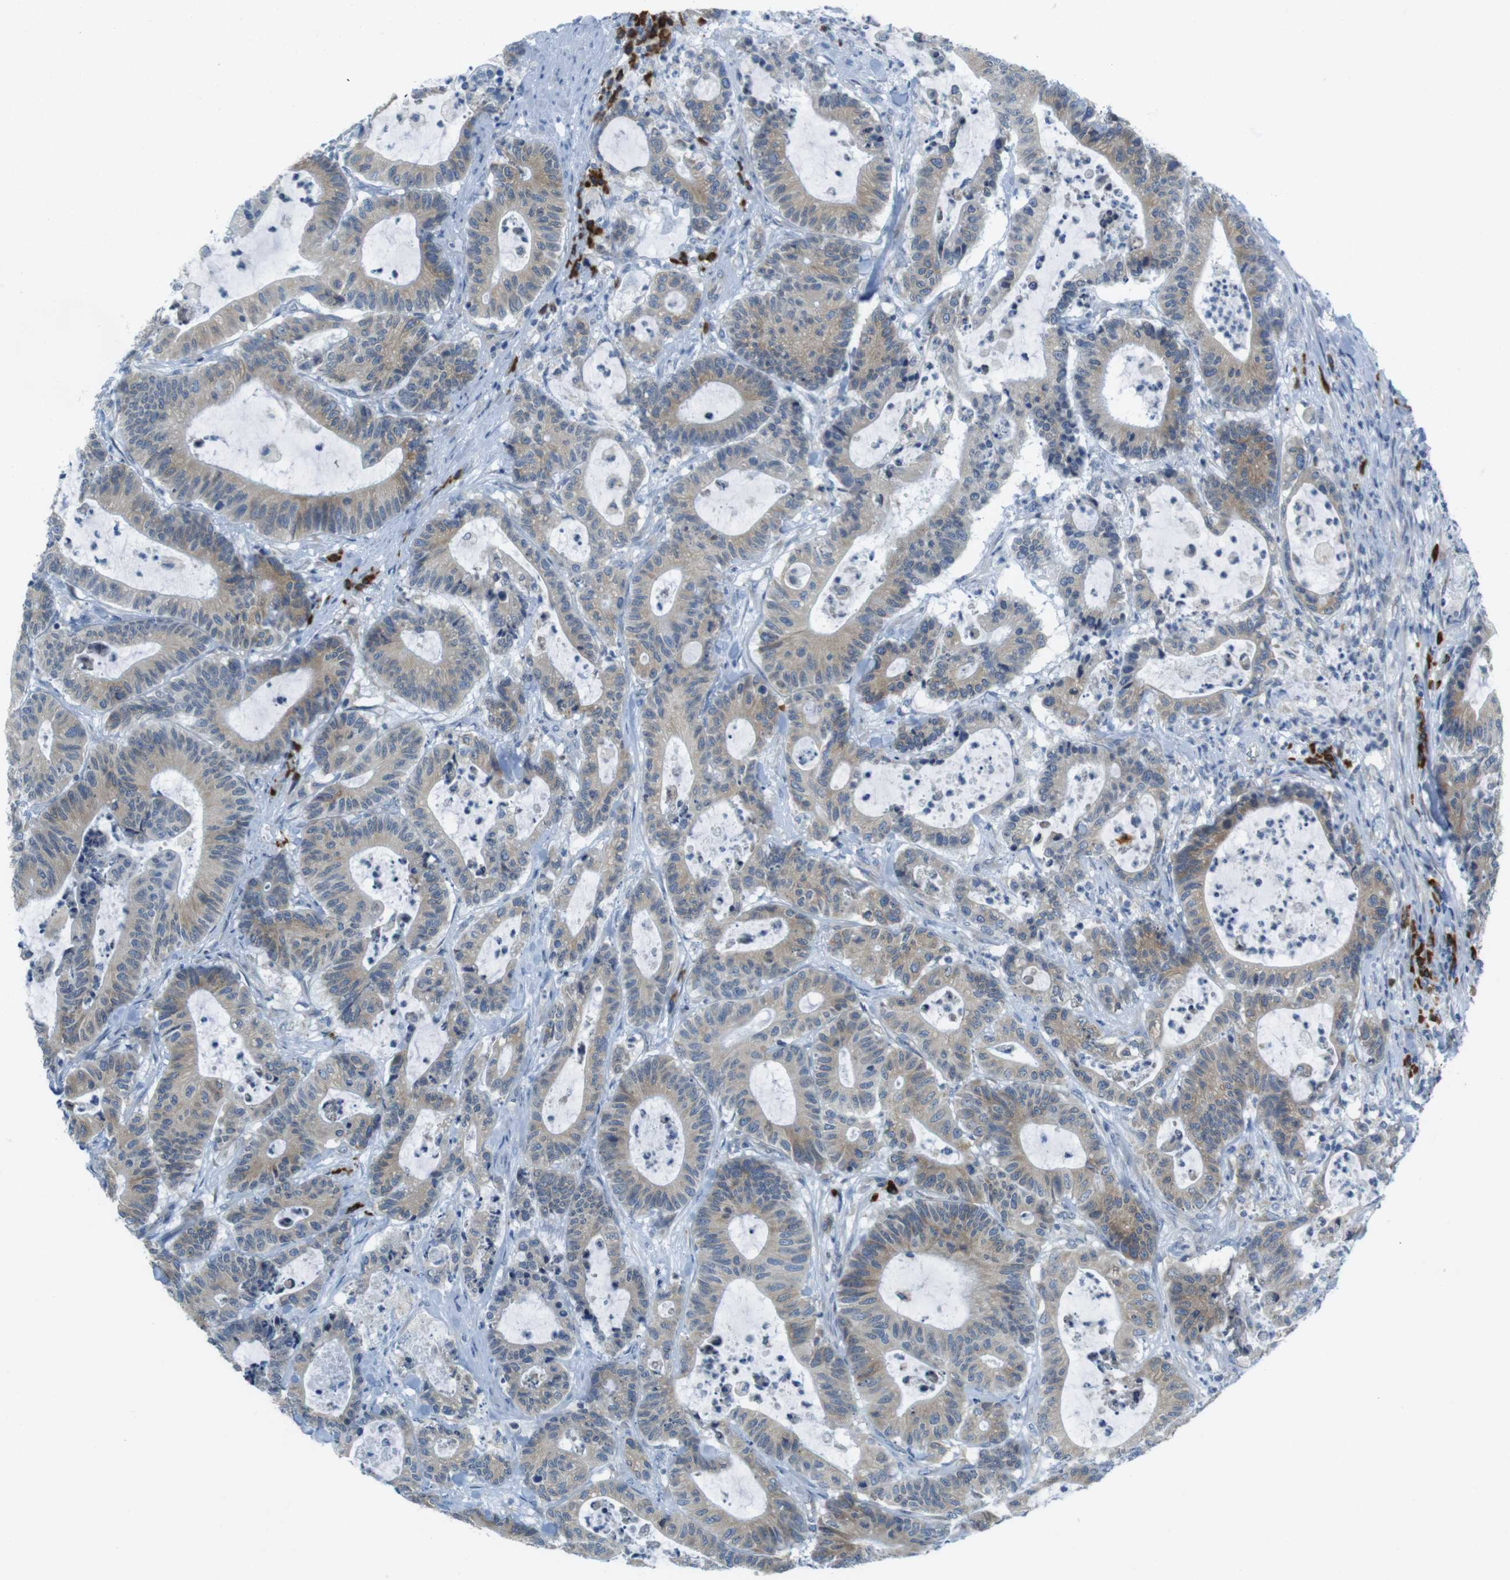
{"staining": {"intensity": "weak", "quantity": ">75%", "location": "cytoplasmic/membranous"}, "tissue": "colorectal cancer", "cell_type": "Tumor cells", "image_type": "cancer", "snomed": [{"axis": "morphology", "description": "Adenocarcinoma, NOS"}, {"axis": "topography", "description": "Colon"}], "caption": "A high-resolution photomicrograph shows IHC staining of colorectal cancer (adenocarcinoma), which demonstrates weak cytoplasmic/membranous staining in about >75% of tumor cells. (IHC, brightfield microscopy, high magnification).", "gene": "CLPTM1L", "patient": {"sex": "female", "age": 84}}